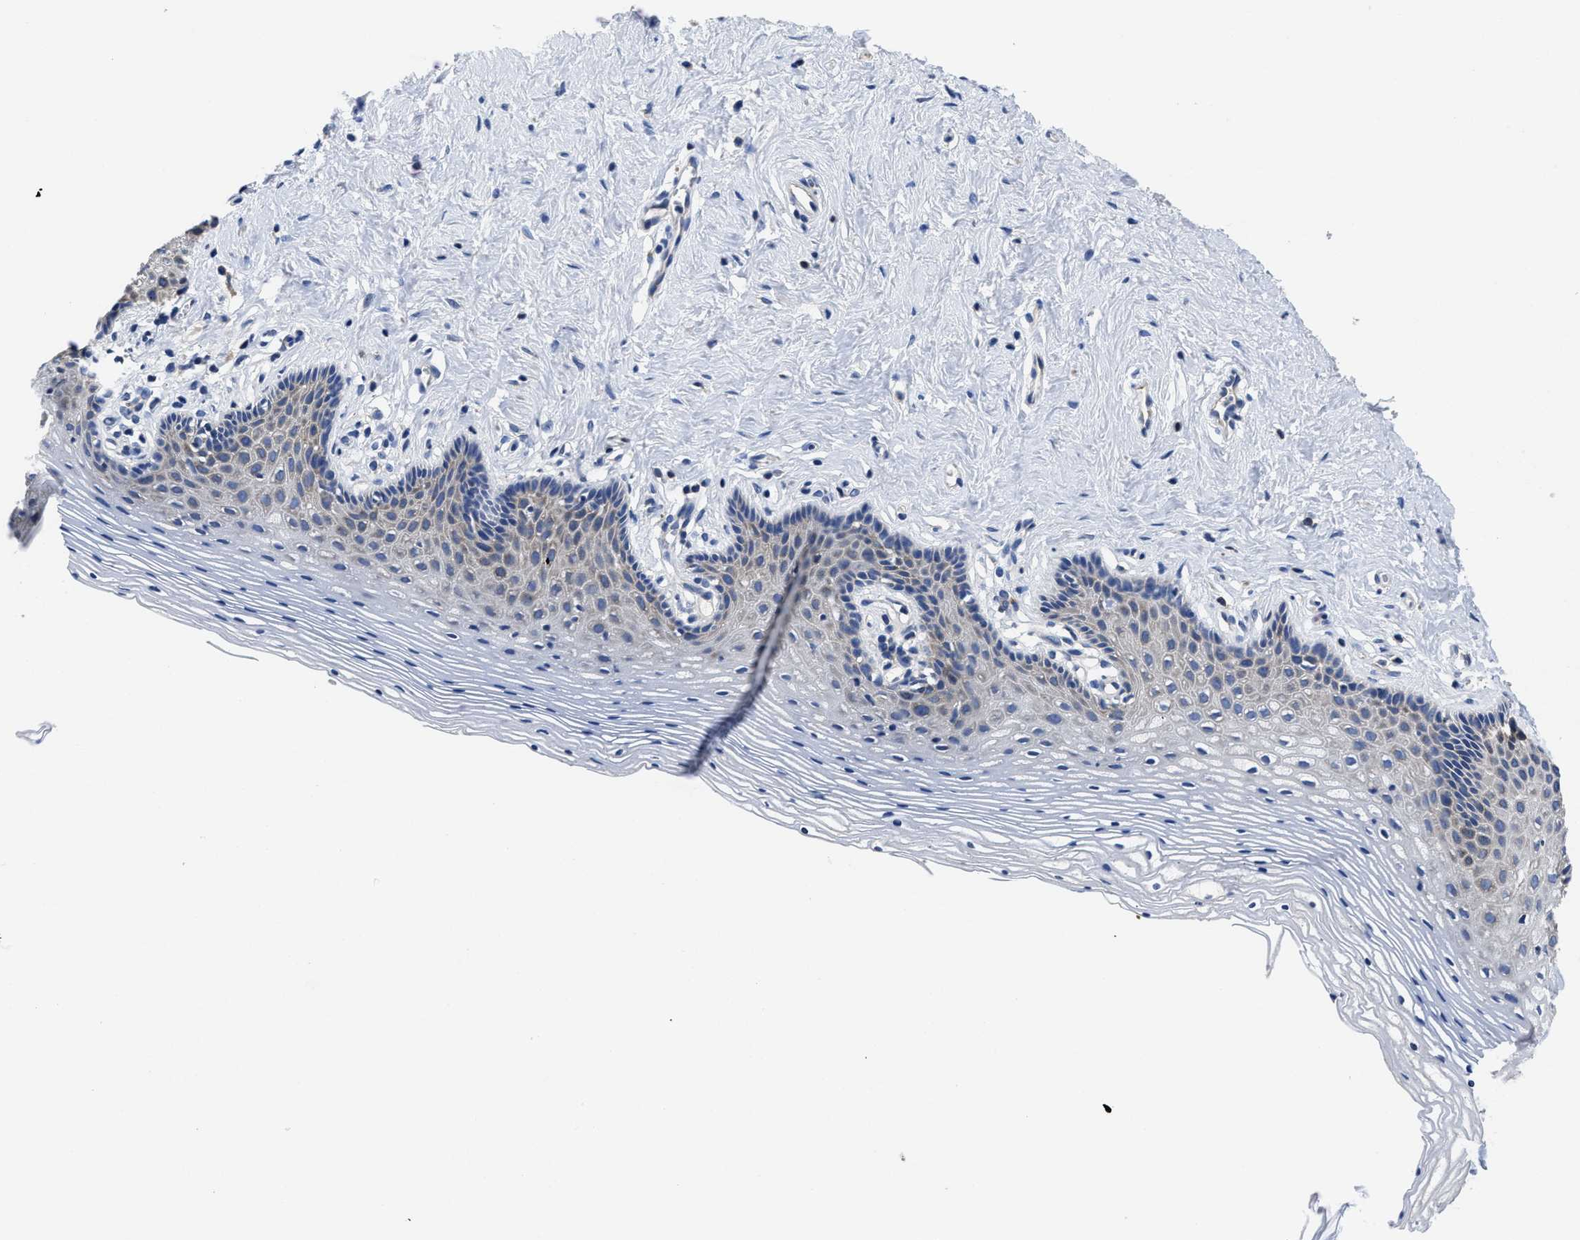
{"staining": {"intensity": "negative", "quantity": "none", "location": "none"}, "tissue": "vagina", "cell_type": "Squamous epithelial cells", "image_type": "normal", "snomed": [{"axis": "morphology", "description": "Normal tissue, NOS"}, {"axis": "topography", "description": "Vagina"}], "caption": "An IHC photomicrograph of normal vagina is shown. There is no staining in squamous epithelial cells of vagina. Nuclei are stained in blue.", "gene": "YARS1", "patient": {"sex": "female", "age": 32}}